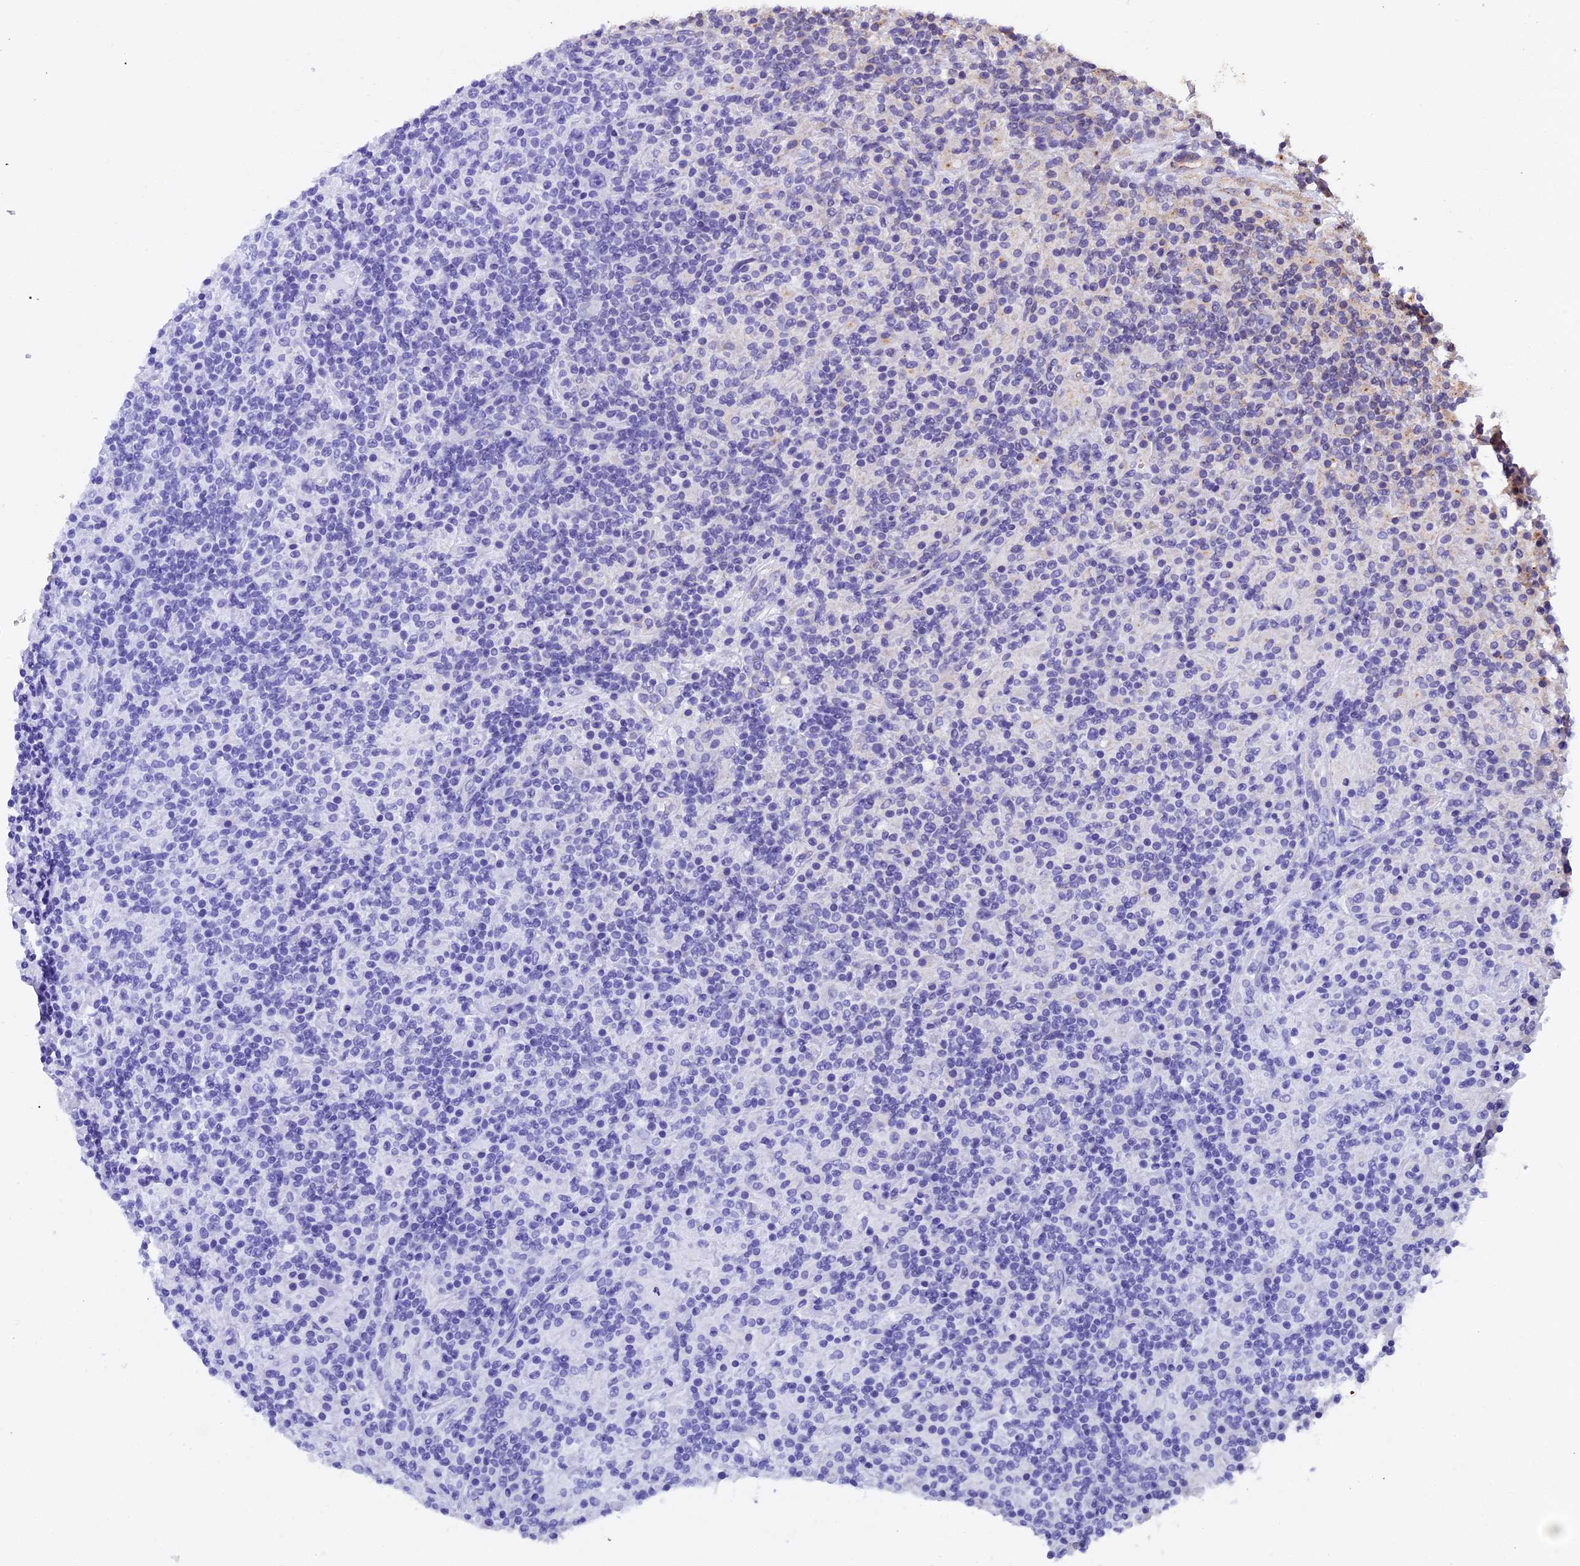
{"staining": {"intensity": "negative", "quantity": "none", "location": "none"}, "tissue": "lymphoma", "cell_type": "Tumor cells", "image_type": "cancer", "snomed": [{"axis": "morphology", "description": "Hodgkin's disease, NOS"}, {"axis": "topography", "description": "Lymph node"}], "caption": "The IHC micrograph has no significant staining in tumor cells of lymphoma tissue.", "gene": "CHMP2A", "patient": {"sex": "male", "age": 70}}